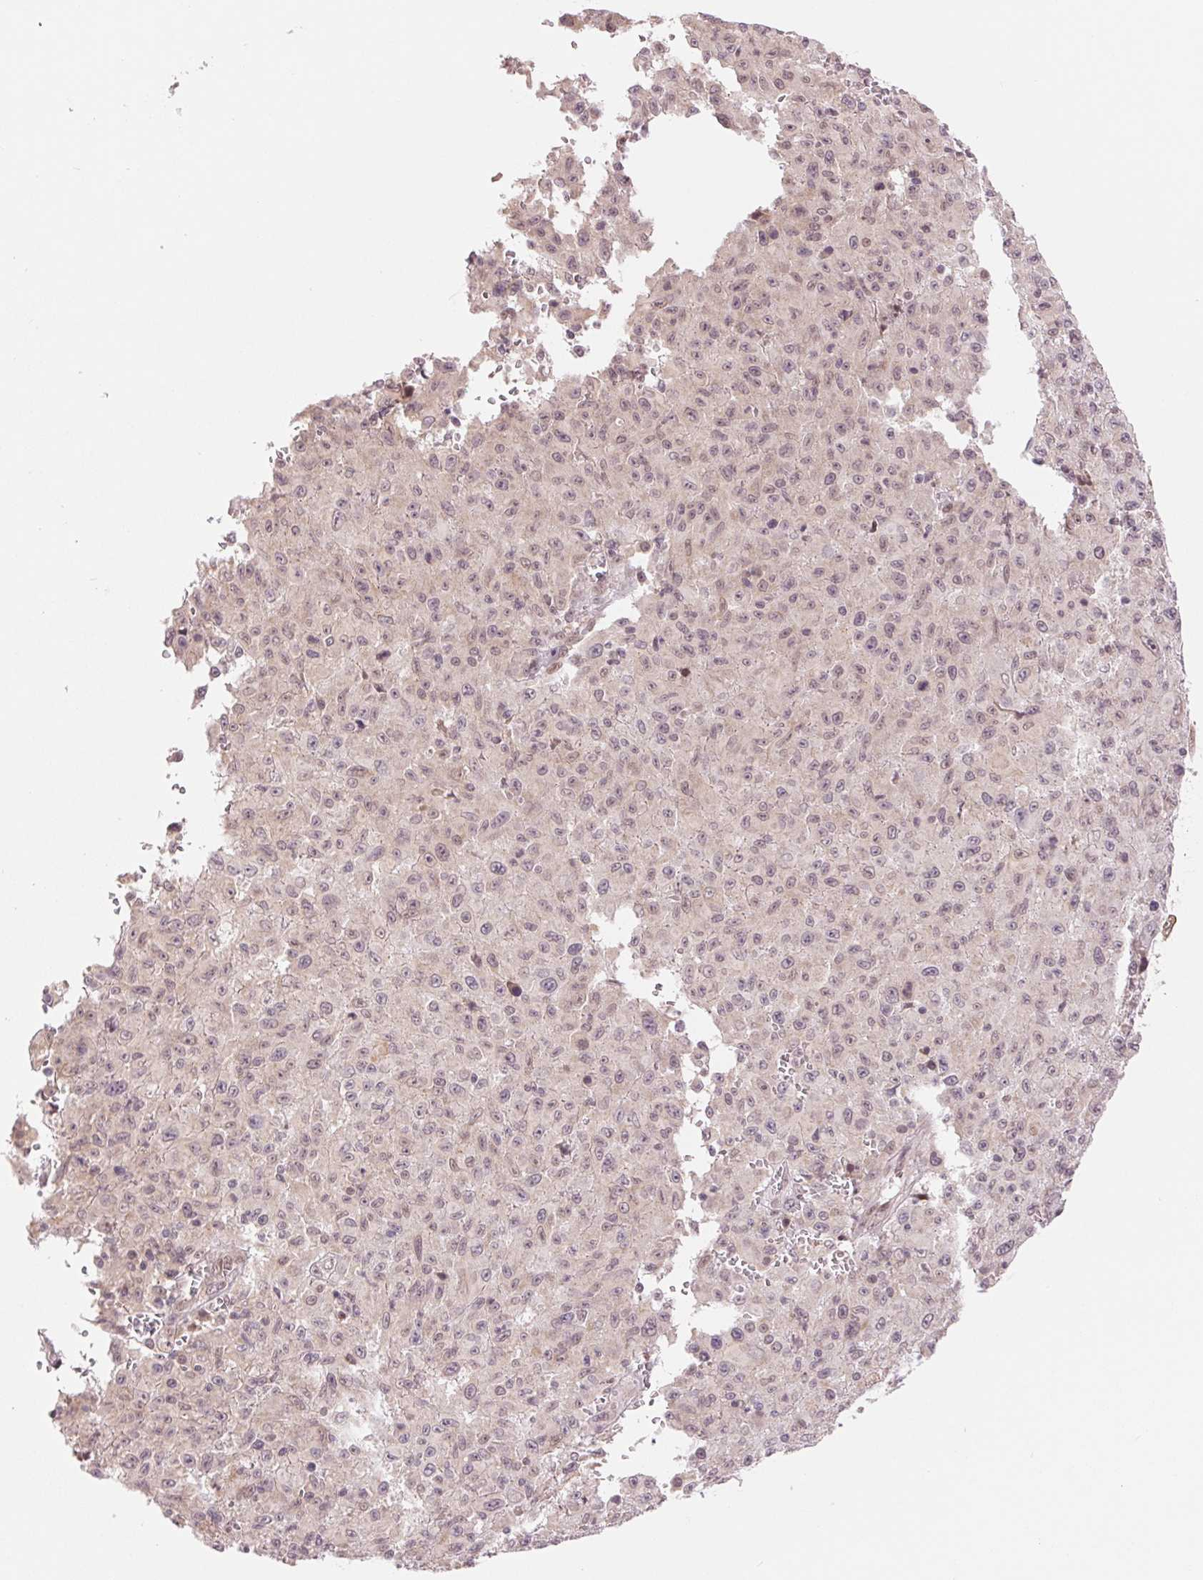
{"staining": {"intensity": "negative", "quantity": "none", "location": "none"}, "tissue": "melanoma", "cell_type": "Tumor cells", "image_type": "cancer", "snomed": [{"axis": "morphology", "description": "Malignant melanoma, NOS"}, {"axis": "topography", "description": "Skin"}], "caption": "Micrograph shows no protein staining in tumor cells of melanoma tissue. The staining is performed using DAB (3,3'-diaminobenzidine) brown chromogen with nuclei counter-stained in using hematoxylin.", "gene": "ERI3", "patient": {"sex": "male", "age": 46}}